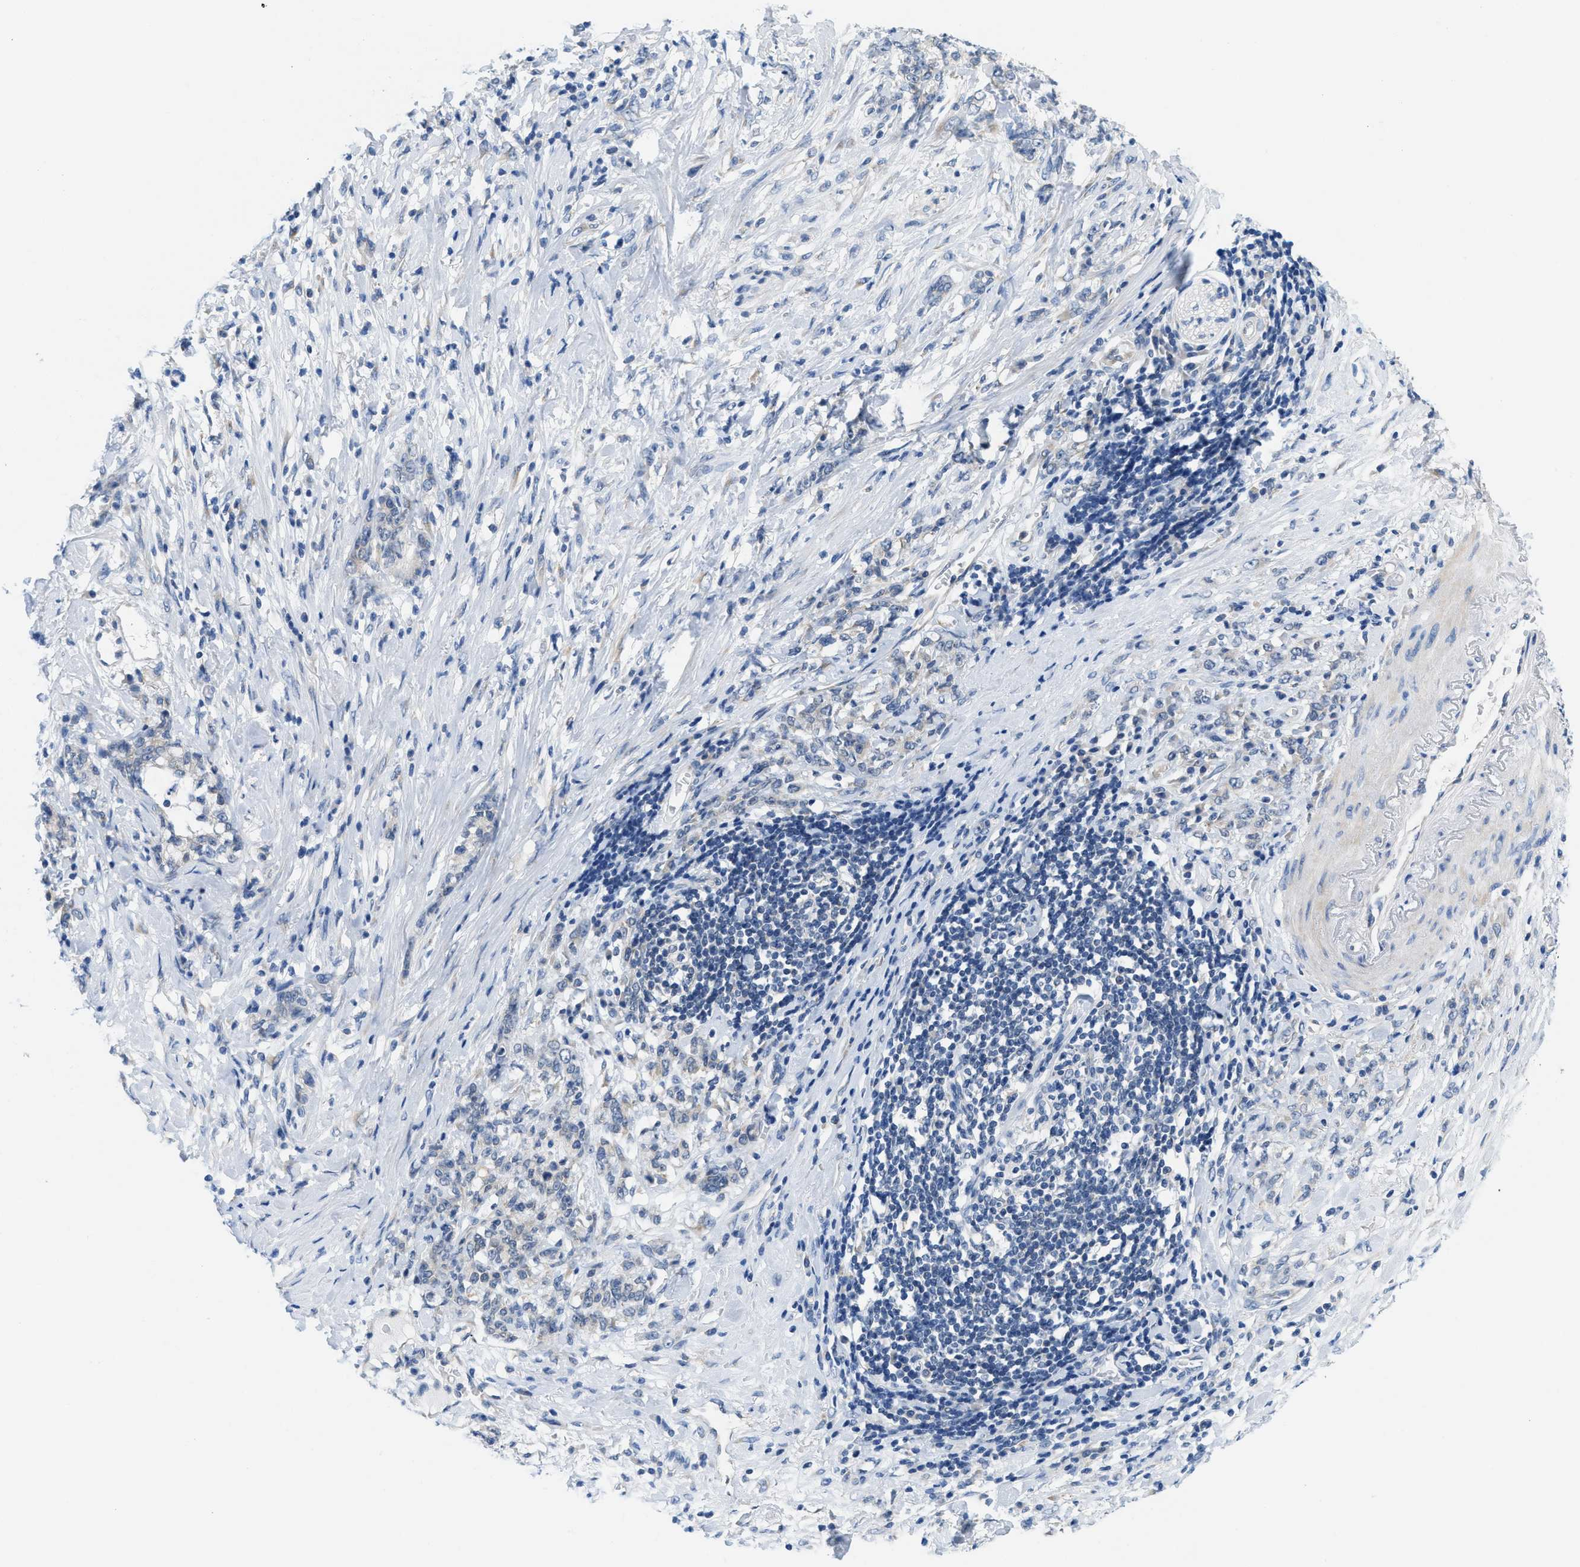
{"staining": {"intensity": "negative", "quantity": "none", "location": "none"}, "tissue": "stomach cancer", "cell_type": "Tumor cells", "image_type": "cancer", "snomed": [{"axis": "morphology", "description": "Adenocarcinoma, NOS"}, {"axis": "topography", "description": "Stomach, lower"}], "caption": "Tumor cells are negative for brown protein staining in adenocarcinoma (stomach).", "gene": "PTDSS1", "patient": {"sex": "male", "age": 88}}